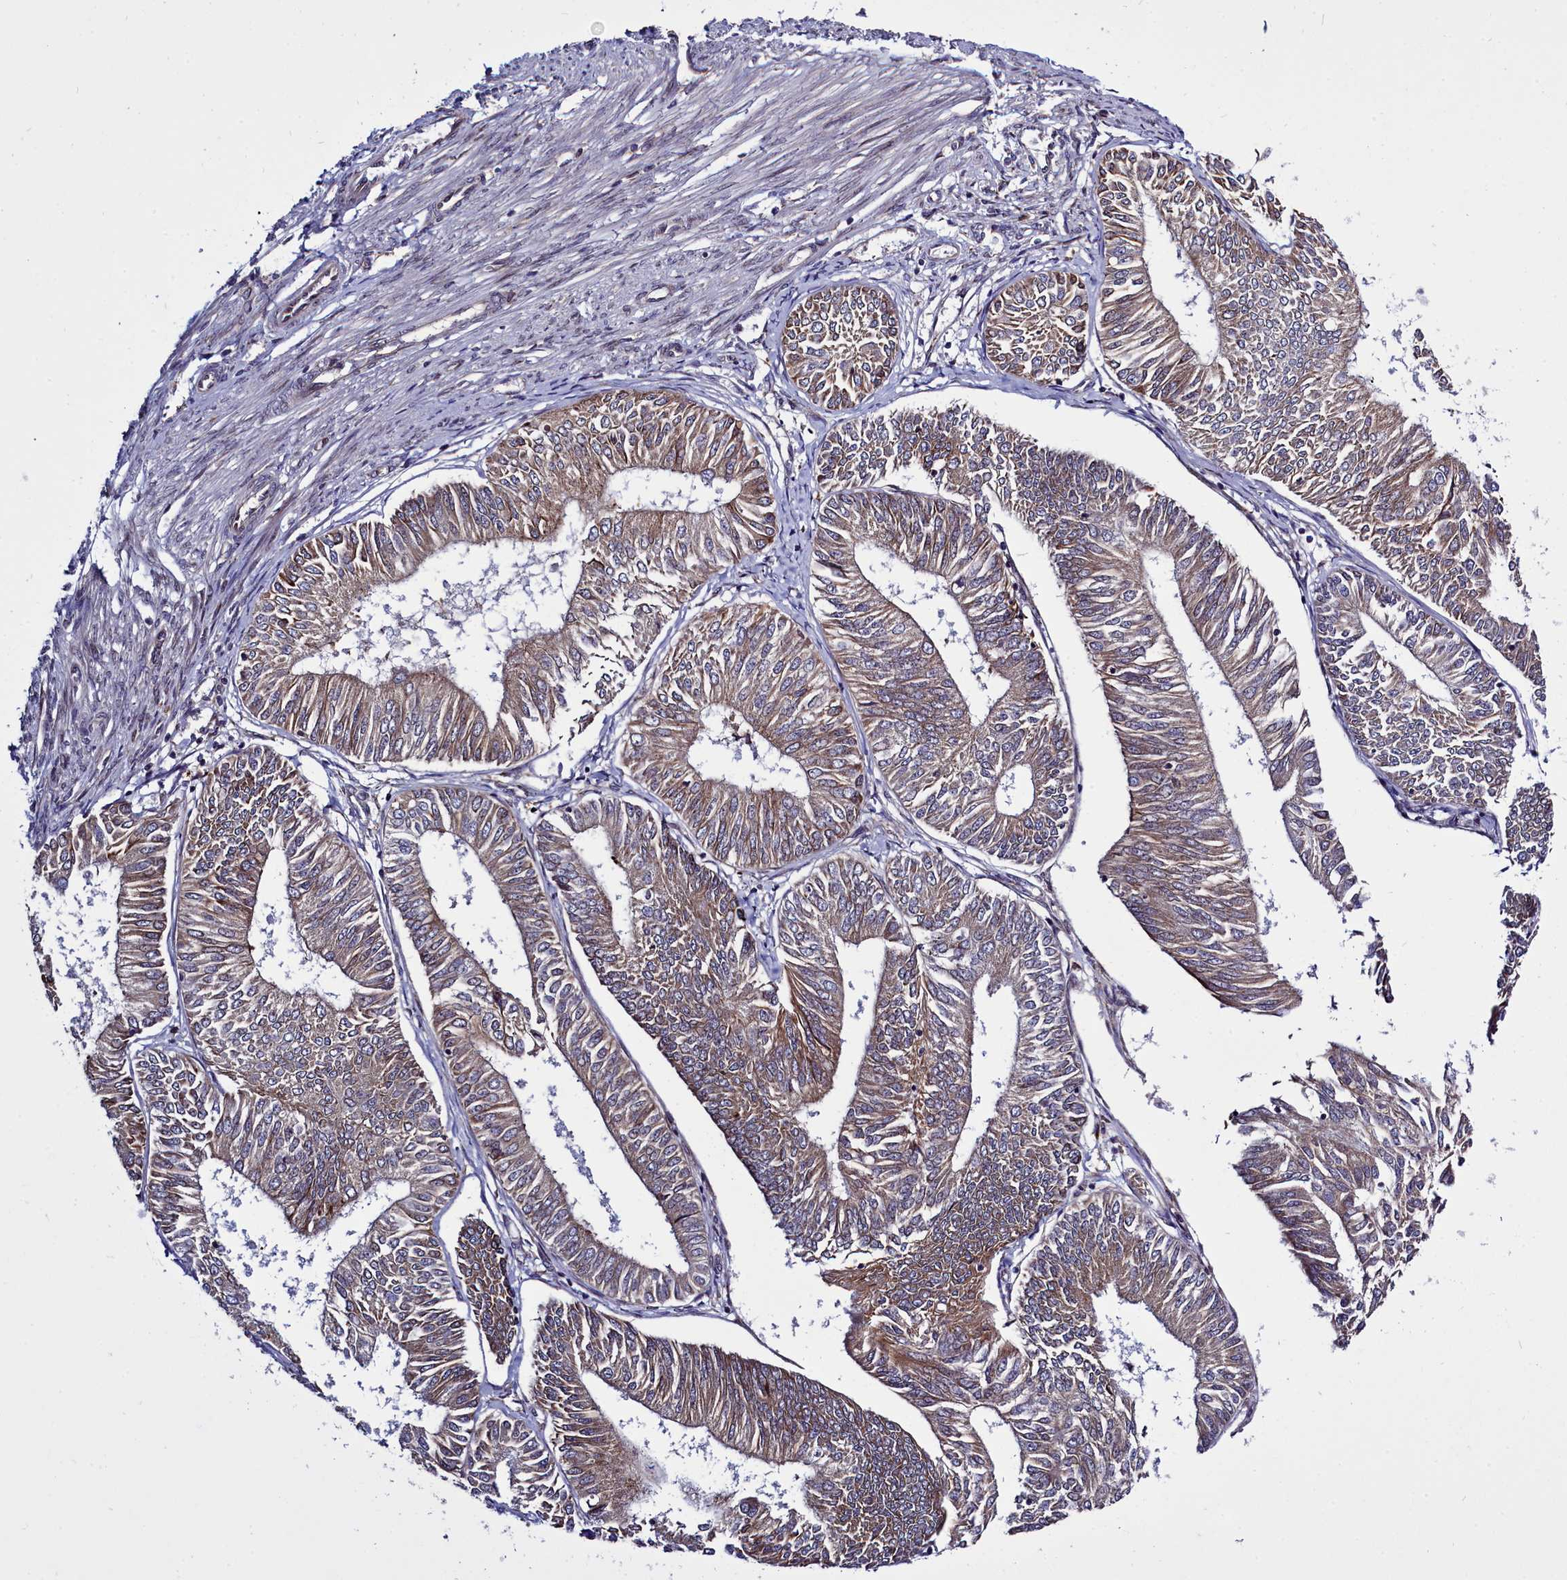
{"staining": {"intensity": "weak", "quantity": ">75%", "location": "cytoplasmic/membranous"}, "tissue": "endometrial cancer", "cell_type": "Tumor cells", "image_type": "cancer", "snomed": [{"axis": "morphology", "description": "Adenocarcinoma, NOS"}, {"axis": "topography", "description": "Endometrium"}], "caption": "Immunohistochemistry (IHC) histopathology image of endometrial cancer (adenocarcinoma) stained for a protein (brown), which exhibits low levels of weak cytoplasmic/membranous expression in about >75% of tumor cells.", "gene": "RAPGEF4", "patient": {"sex": "female", "age": 58}}